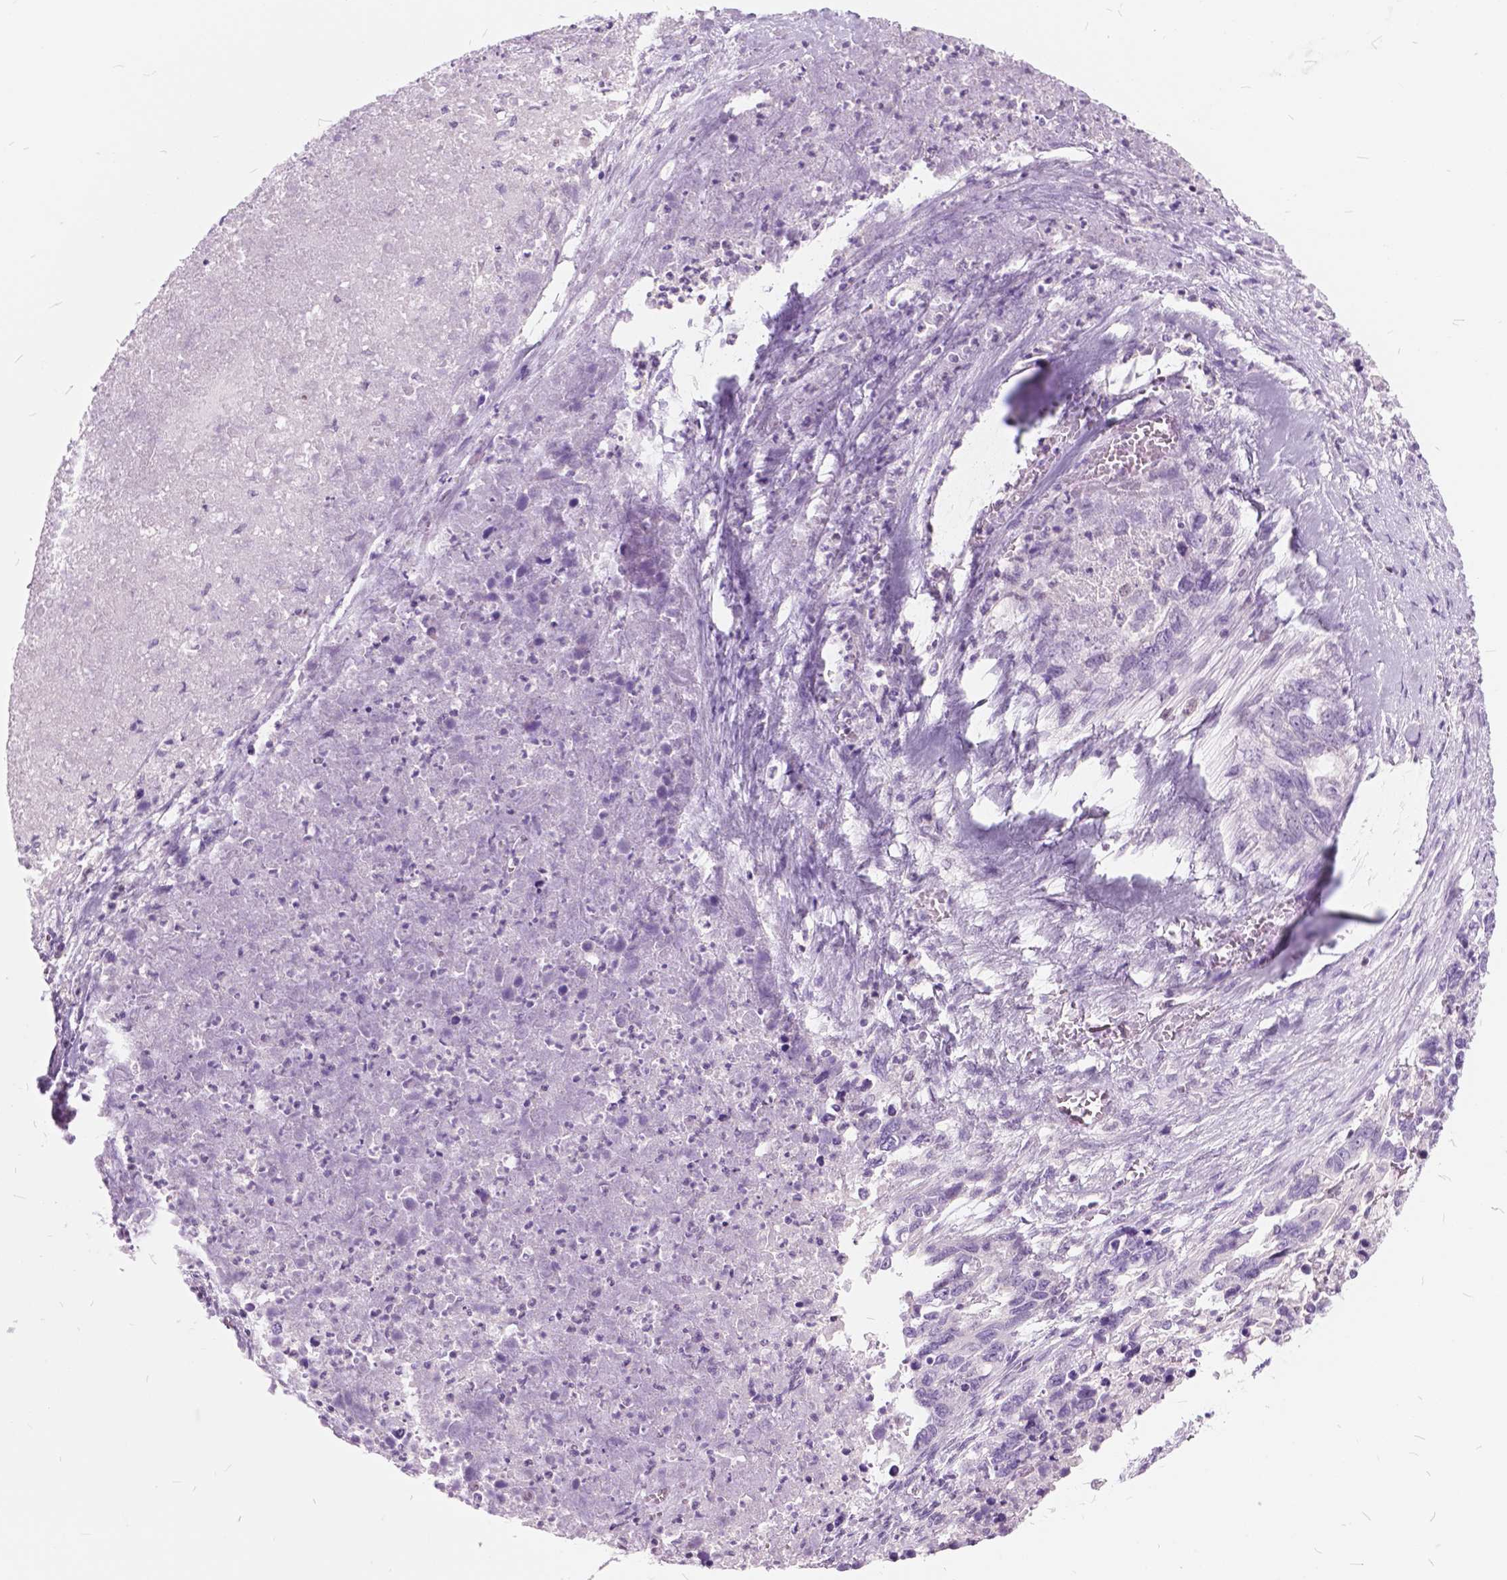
{"staining": {"intensity": "negative", "quantity": "none", "location": "none"}, "tissue": "ovarian cancer", "cell_type": "Tumor cells", "image_type": "cancer", "snomed": [{"axis": "morphology", "description": "Cystadenocarcinoma, serous, NOS"}, {"axis": "topography", "description": "Ovary"}], "caption": "Ovarian cancer was stained to show a protein in brown. There is no significant positivity in tumor cells.", "gene": "SP140", "patient": {"sex": "female", "age": 69}}